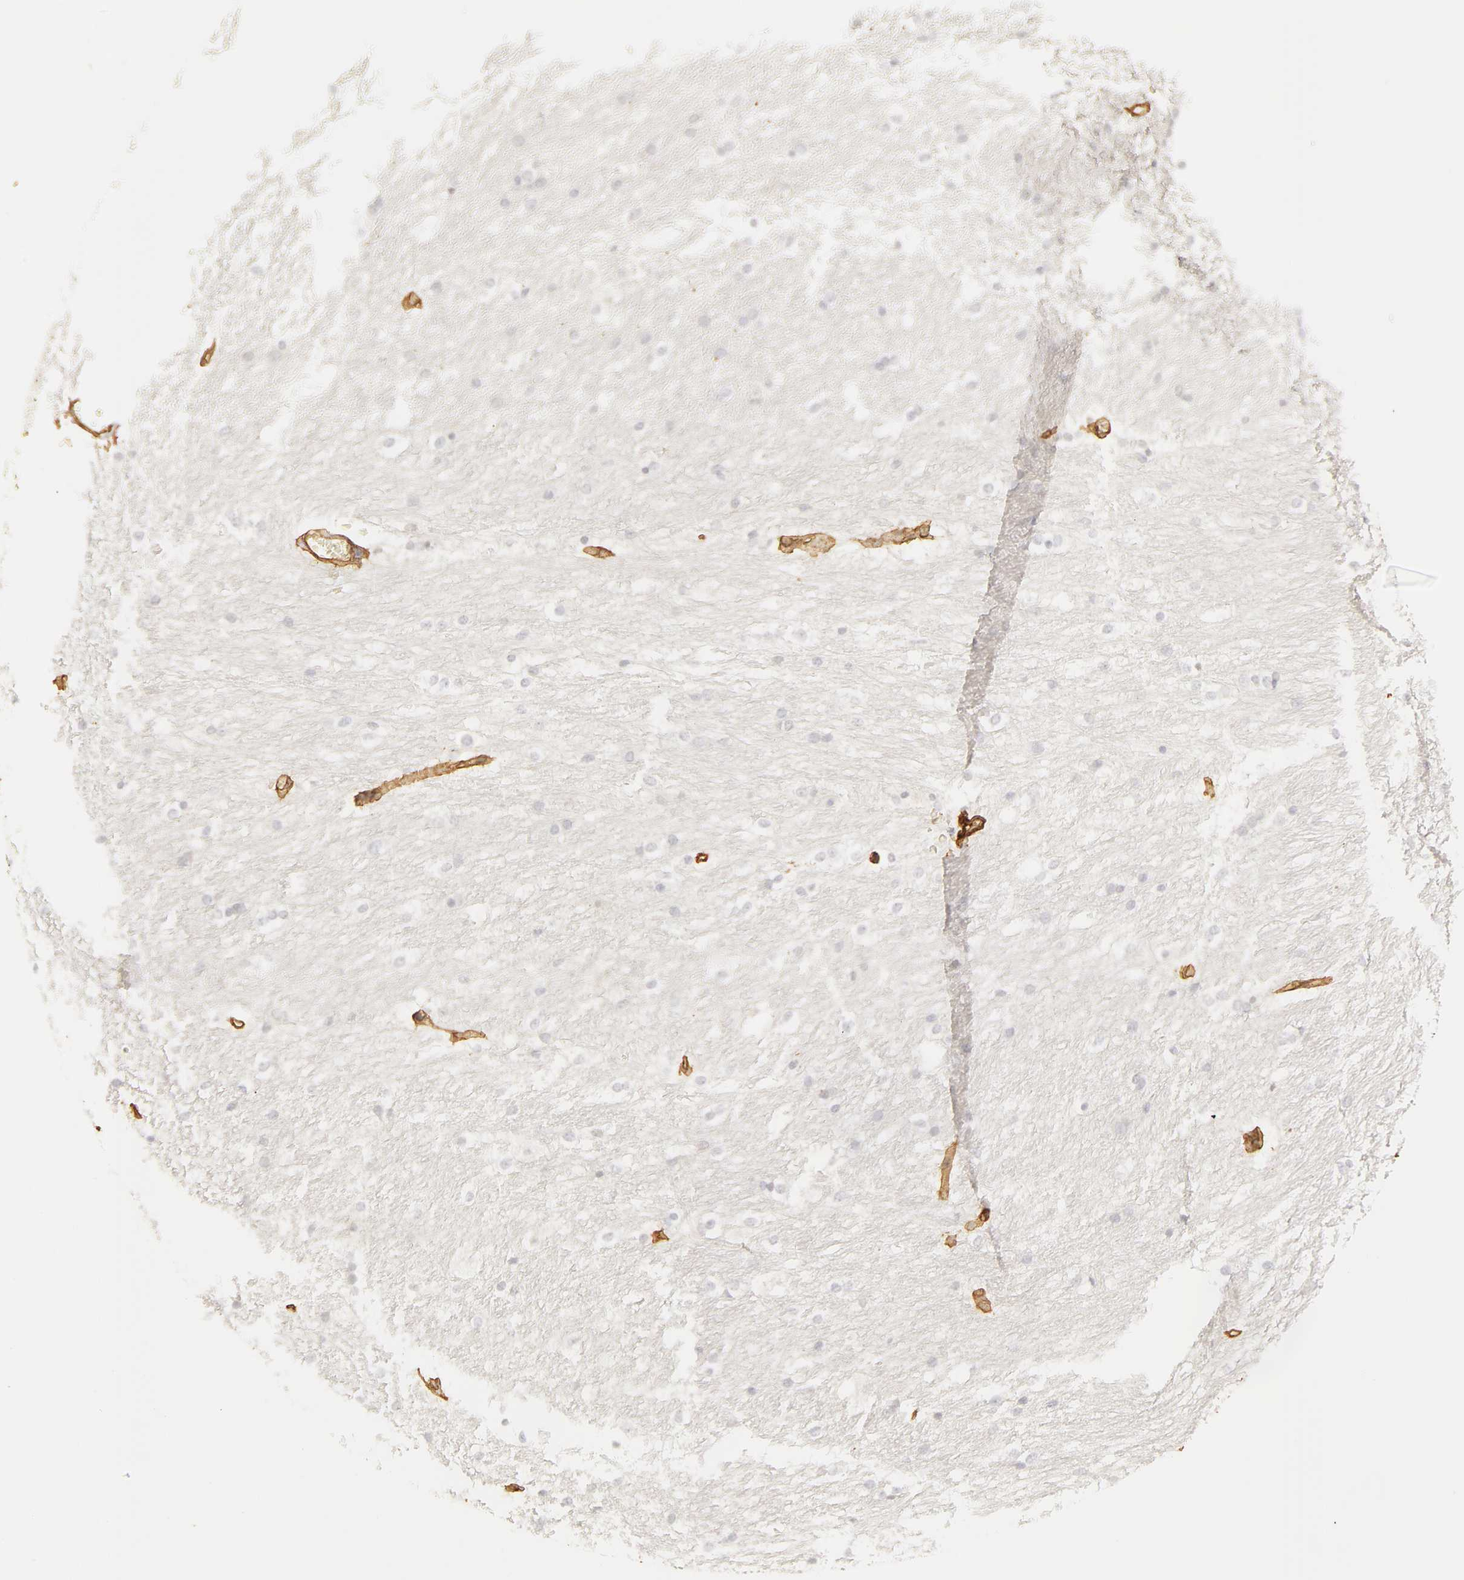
{"staining": {"intensity": "negative", "quantity": "none", "location": "none"}, "tissue": "caudate", "cell_type": "Glial cells", "image_type": "normal", "snomed": [{"axis": "morphology", "description": "Normal tissue, NOS"}, {"axis": "topography", "description": "Lateral ventricle wall"}], "caption": "An immunohistochemistry (IHC) image of normal caudate is shown. There is no staining in glial cells of caudate. (DAB IHC visualized using brightfield microscopy, high magnification).", "gene": "COL4A1", "patient": {"sex": "female", "age": 19}}